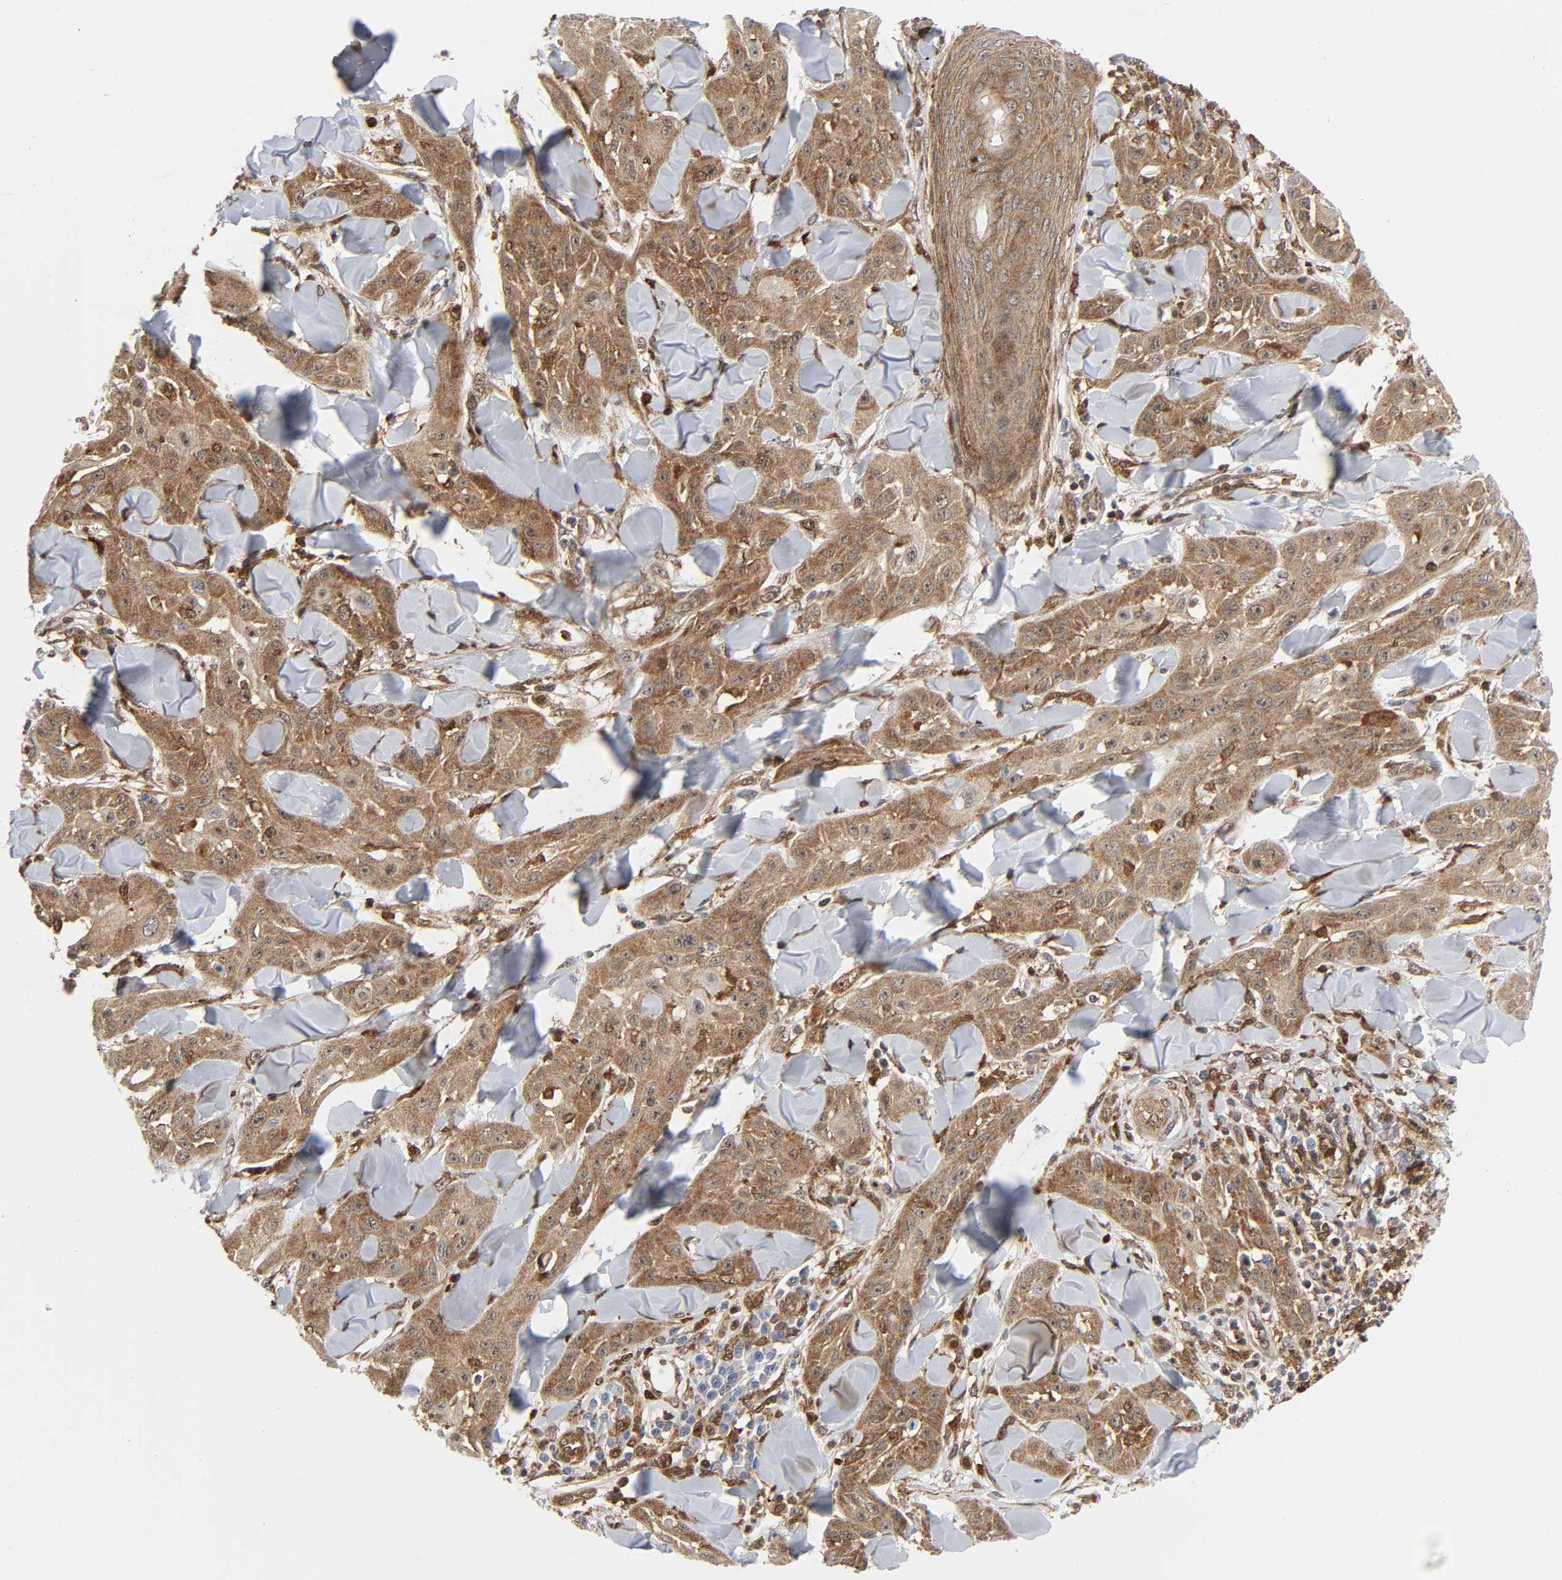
{"staining": {"intensity": "moderate", "quantity": ">75%", "location": "cytoplasmic/membranous"}, "tissue": "skin cancer", "cell_type": "Tumor cells", "image_type": "cancer", "snomed": [{"axis": "morphology", "description": "Squamous cell carcinoma, NOS"}, {"axis": "topography", "description": "Skin"}], "caption": "Brown immunohistochemical staining in skin squamous cell carcinoma reveals moderate cytoplasmic/membranous expression in about >75% of tumor cells.", "gene": "MAPK1", "patient": {"sex": "male", "age": 24}}